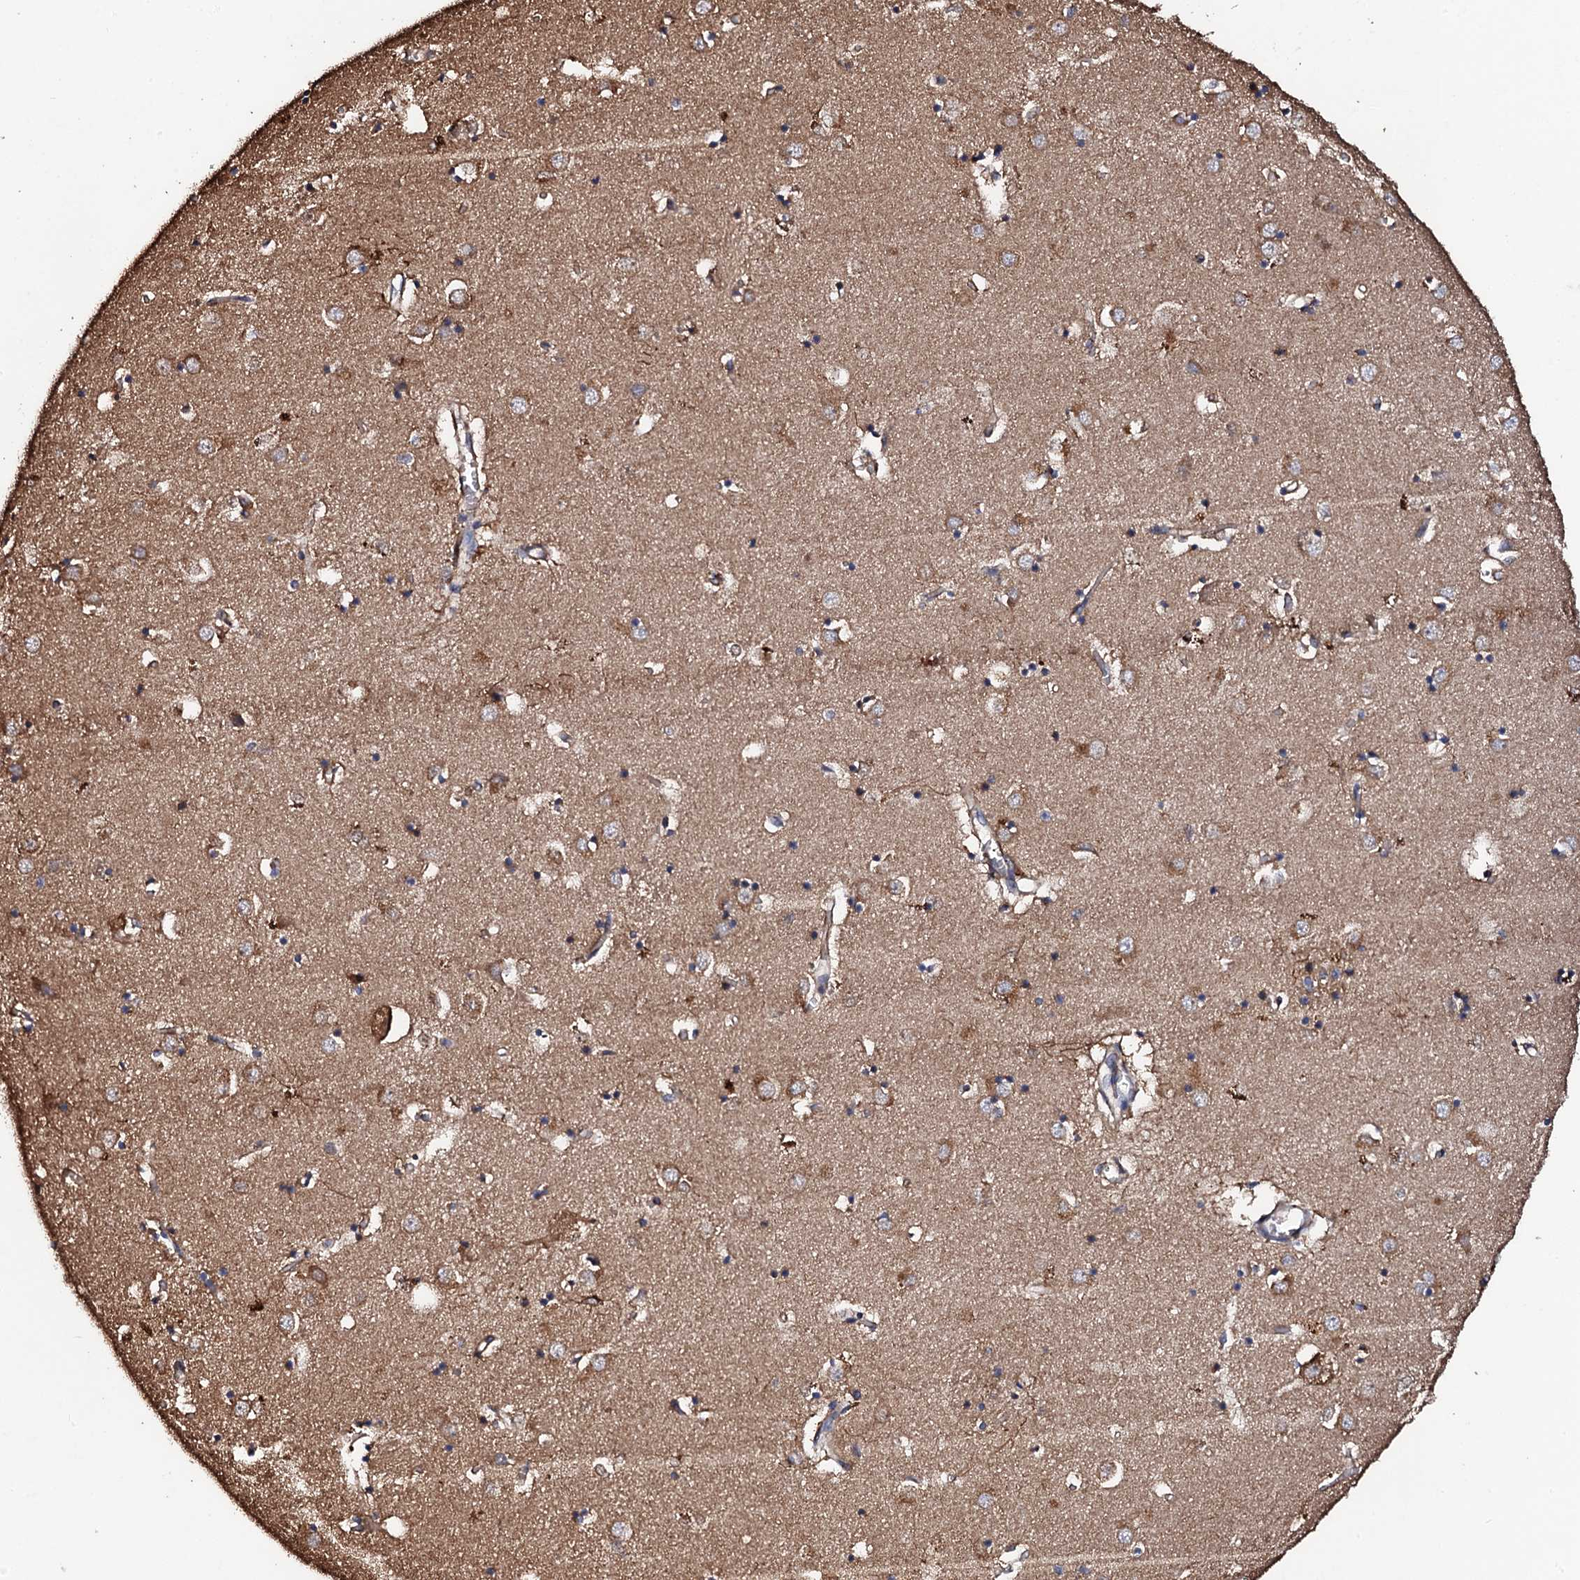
{"staining": {"intensity": "moderate", "quantity": ">75%", "location": "cytoplasmic/membranous"}, "tissue": "caudate", "cell_type": "Glial cells", "image_type": "normal", "snomed": [{"axis": "morphology", "description": "Normal tissue, NOS"}, {"axis": "topography", "description": "Lateral ventricle wall"}], "caption": "Immunohistochemical staining of benign human caudate exhibits moderate cytoplasmic/membranous protein expression in approximately >75% of glial cells. (DAB IHC, brown staining for protein, blue staining for nuclei).", "gene": "CKAP5", "patient": {"sex": "male", "age": 70}}